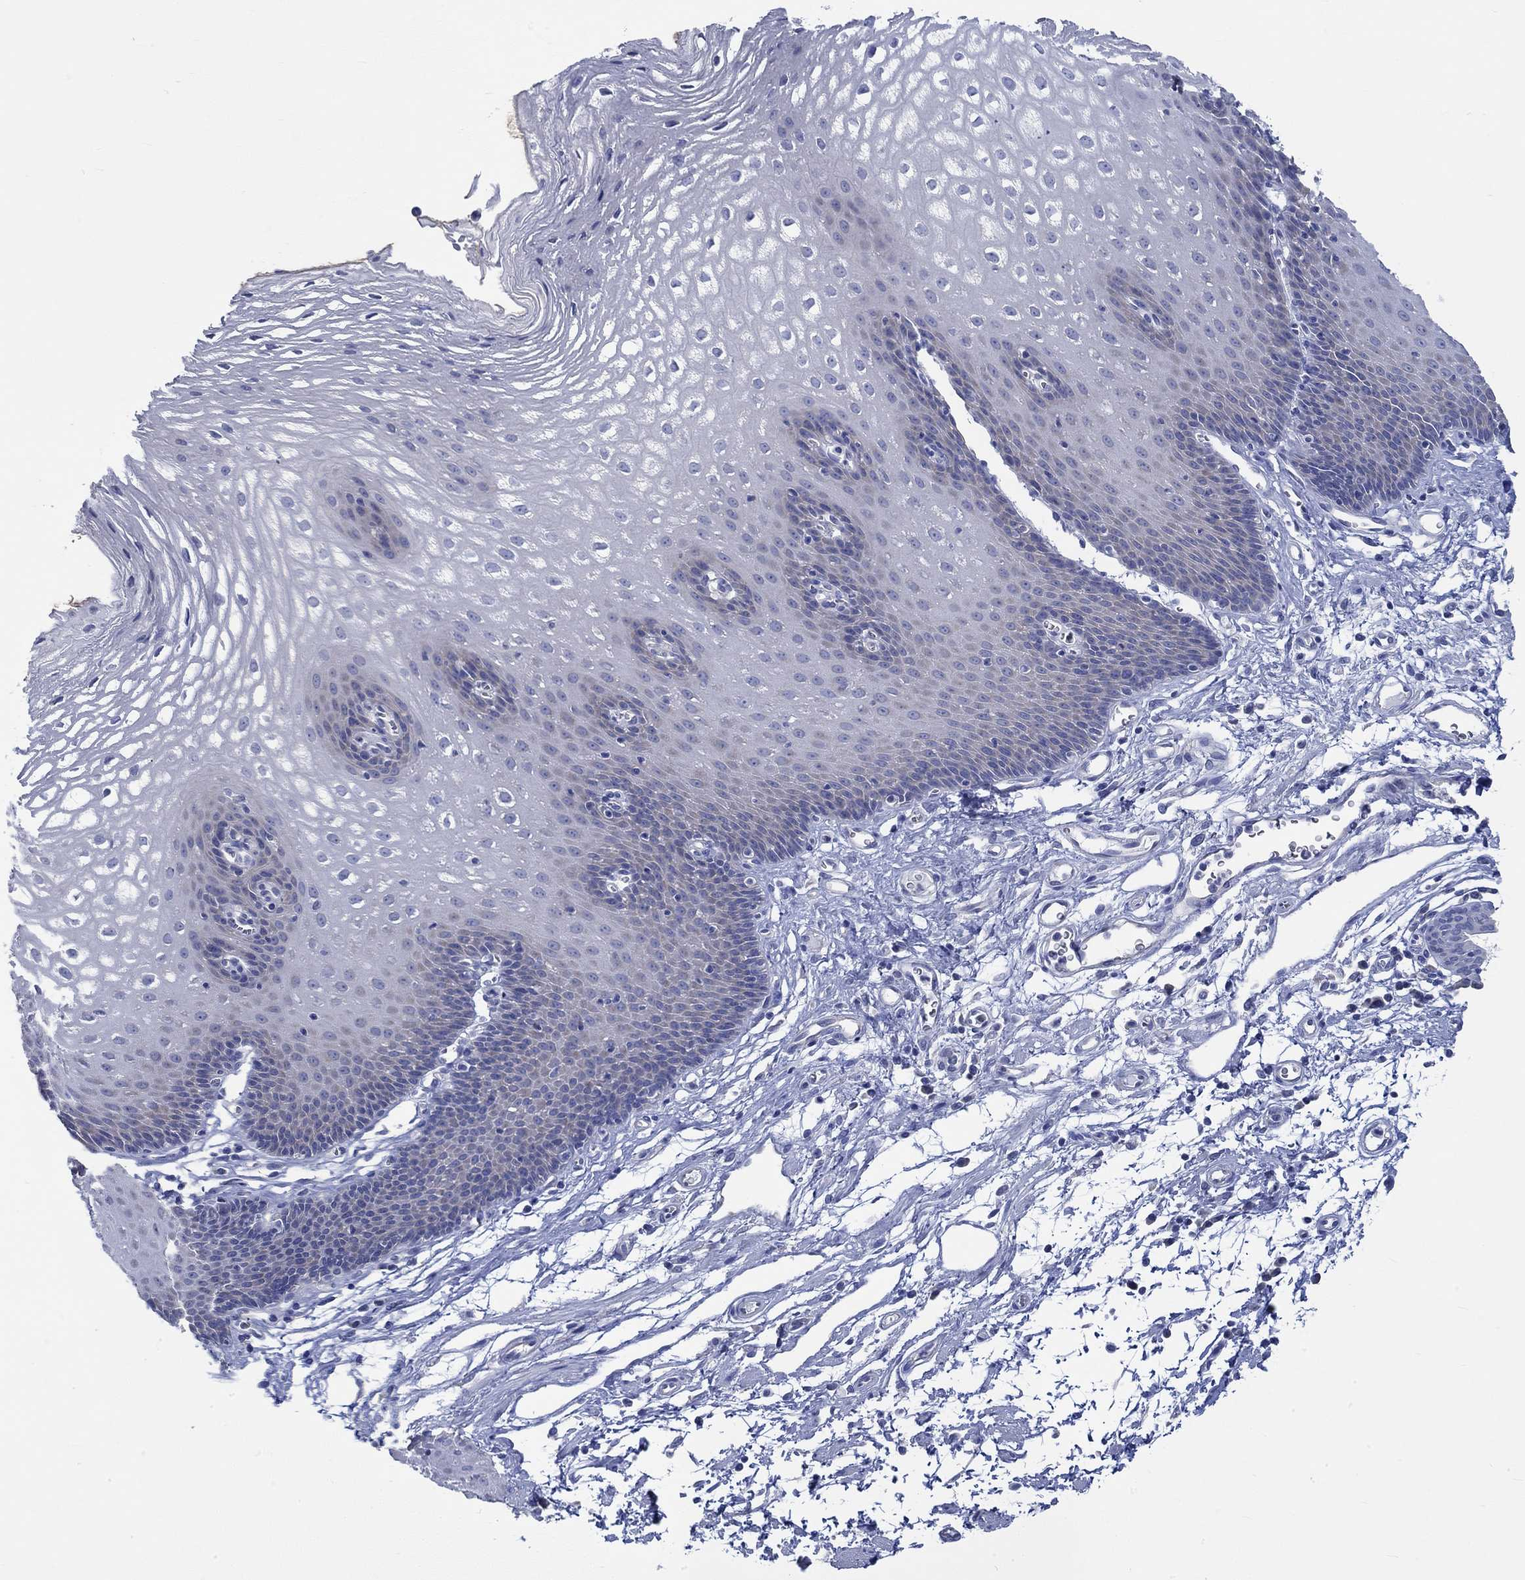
{"staining": {"intensity": "negative", "quantity": "none", "location": "none"}, "tissue": "esophagus", "cell_type": "Squamous epithelial cells", "image_type": "normal", "snomed": [{"axis": "morphology", "description": "Normal tissue, NOS"}, {"axis": "topography", "description": "Esophagus"}], "caption": "A high-resolution photomicrograph shows immunohistochemistry (IHC) staining of normal esophagus, which displays no significant staining in squamous epithelial cells. (Stains: DAB (3,3'-diaminobenzidine) IHC with hematoxylin counter stain, Microscopy: brightfield microscopy at high magnification).", "gene": "KCNA1", "patient": {"sex": "male", "age": 72}}